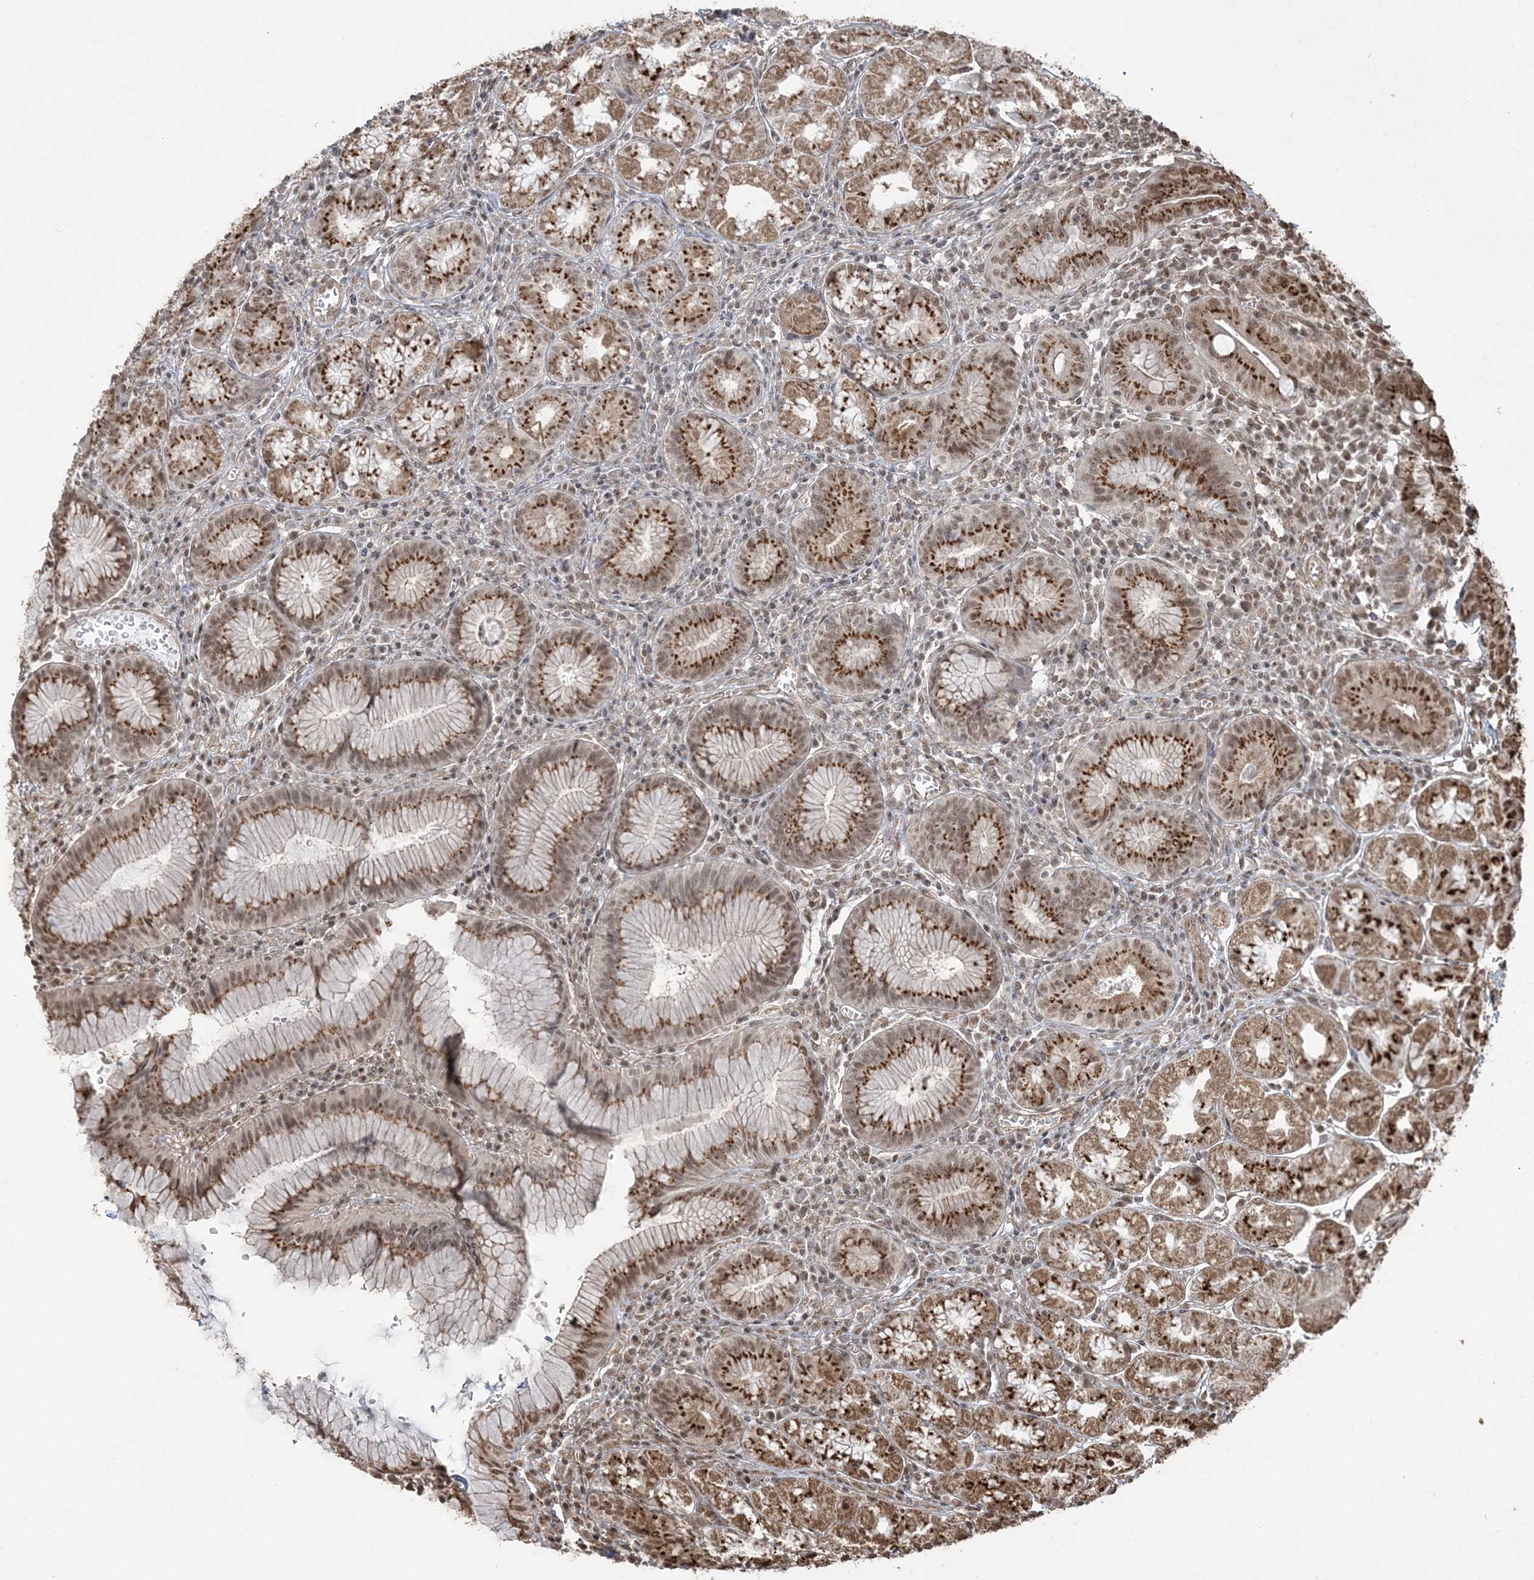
{"staining": {"intensity": "strong", "quantity": ">75%", "location": "cytoplasmic/membranous,nuclear"}, "tissue": "stomach", "cell_type": "Glandular cells", "image_type": "normal", "snomed": [{"axis": "morphology", "description": "Normal tissue, NOS"}, {"axis": "topography", "description": "Stomach"}], "caption": "Immunohistochemistry (IHC) (DAB) staining of unremarkable human stomach reveals strong cytoplasmic/membranous,nuclear protein expression in approximately >75% of glandular cells.", "gene": "ZNF839", "patient": {"sex": "male", "age": 55}}